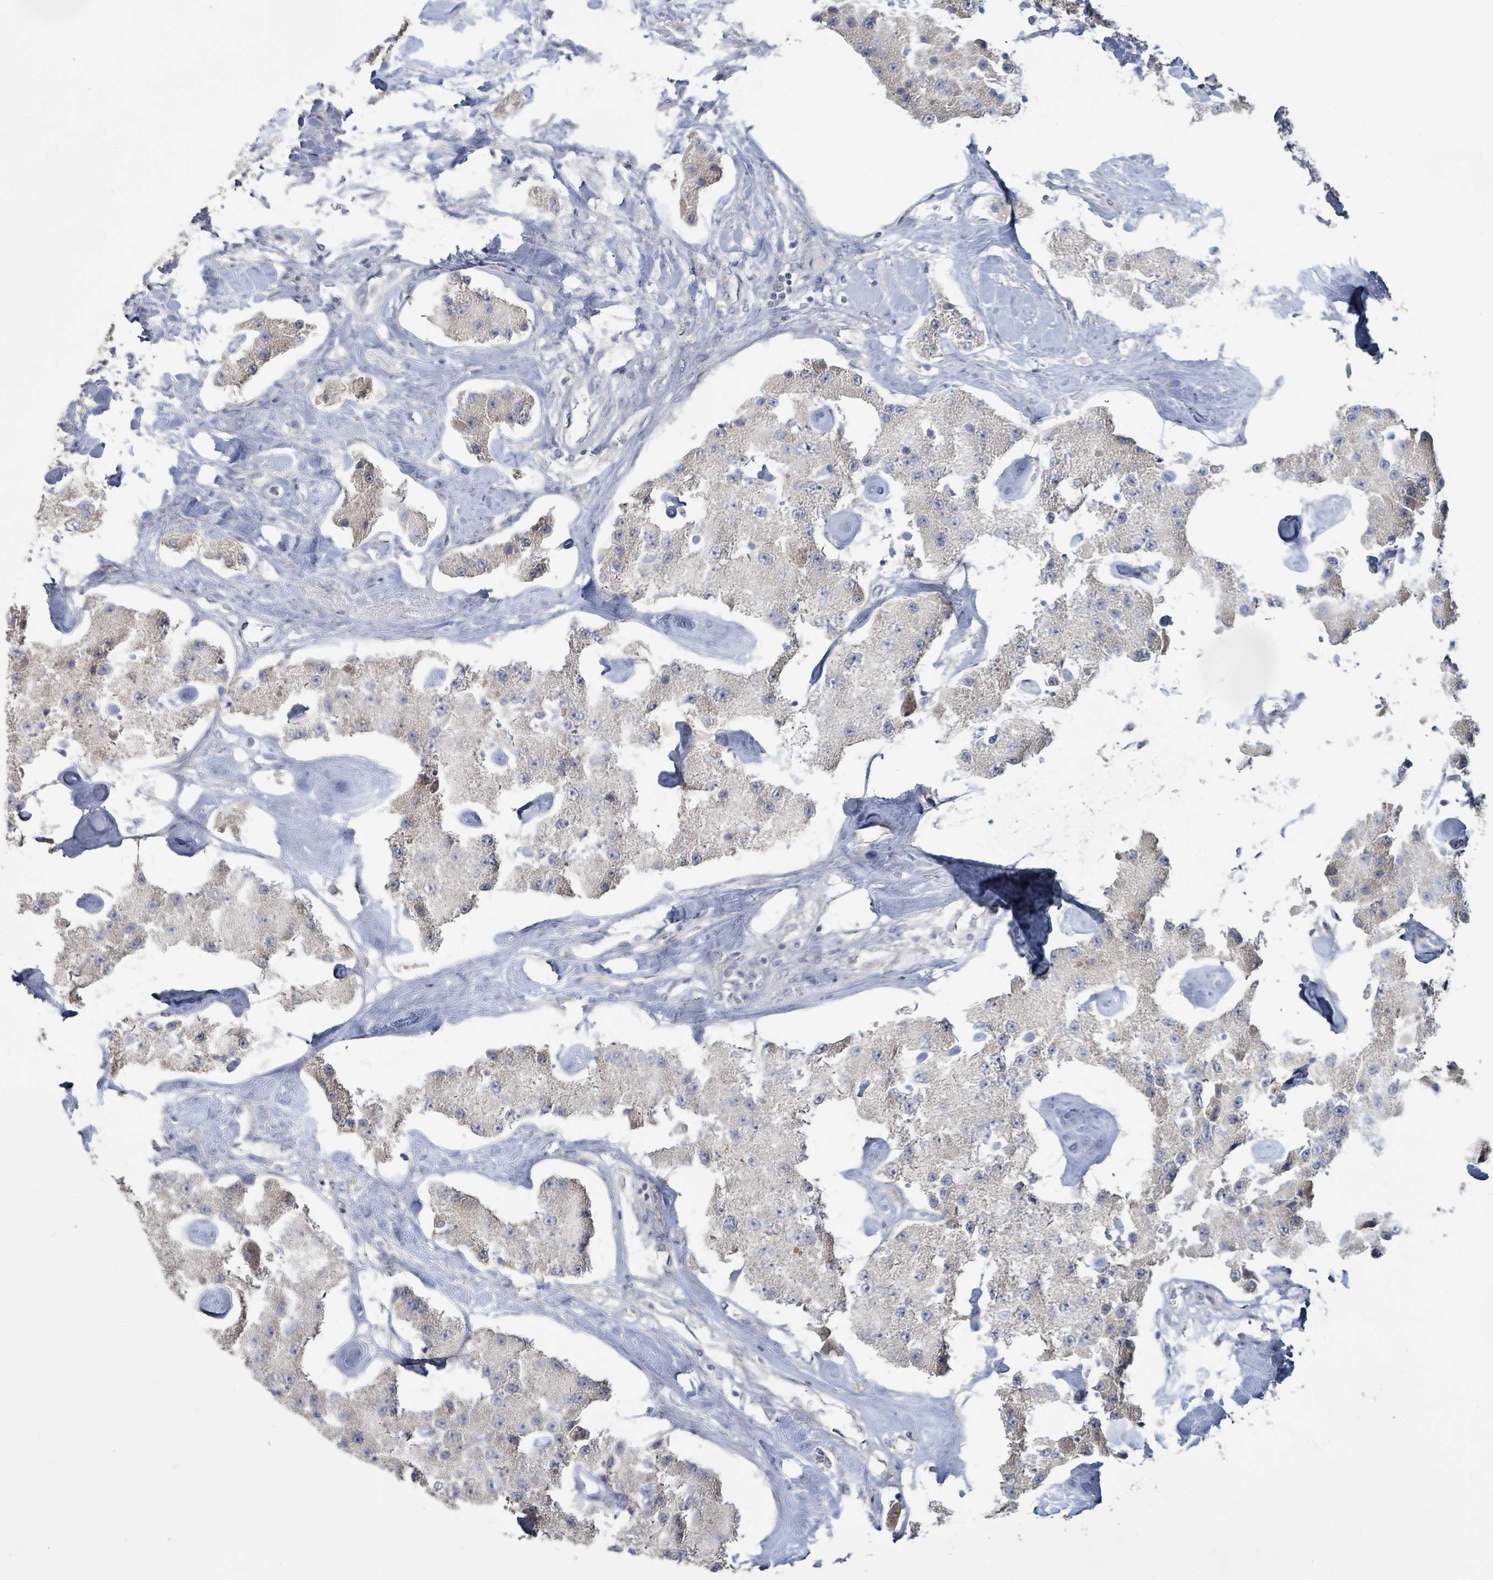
{"staining": {"intensity": "weak", "quantity": "<25%", "location": "cytoplasmic/membranous"}, "tissue": "carcinoid", "cell_type": "Tumor cells", "image_type": "cancer", "snomed": [{"axis": "morphology", "description": "Carcinoid, malignant, NOS"}, {"axis": "topography", "description": "Pancreas"}], "caption": "Tumor cells are negative for protein expression in human carcinoid.", "gene": "KCNS2", "patient": {"sex": "male", "age": 41}}